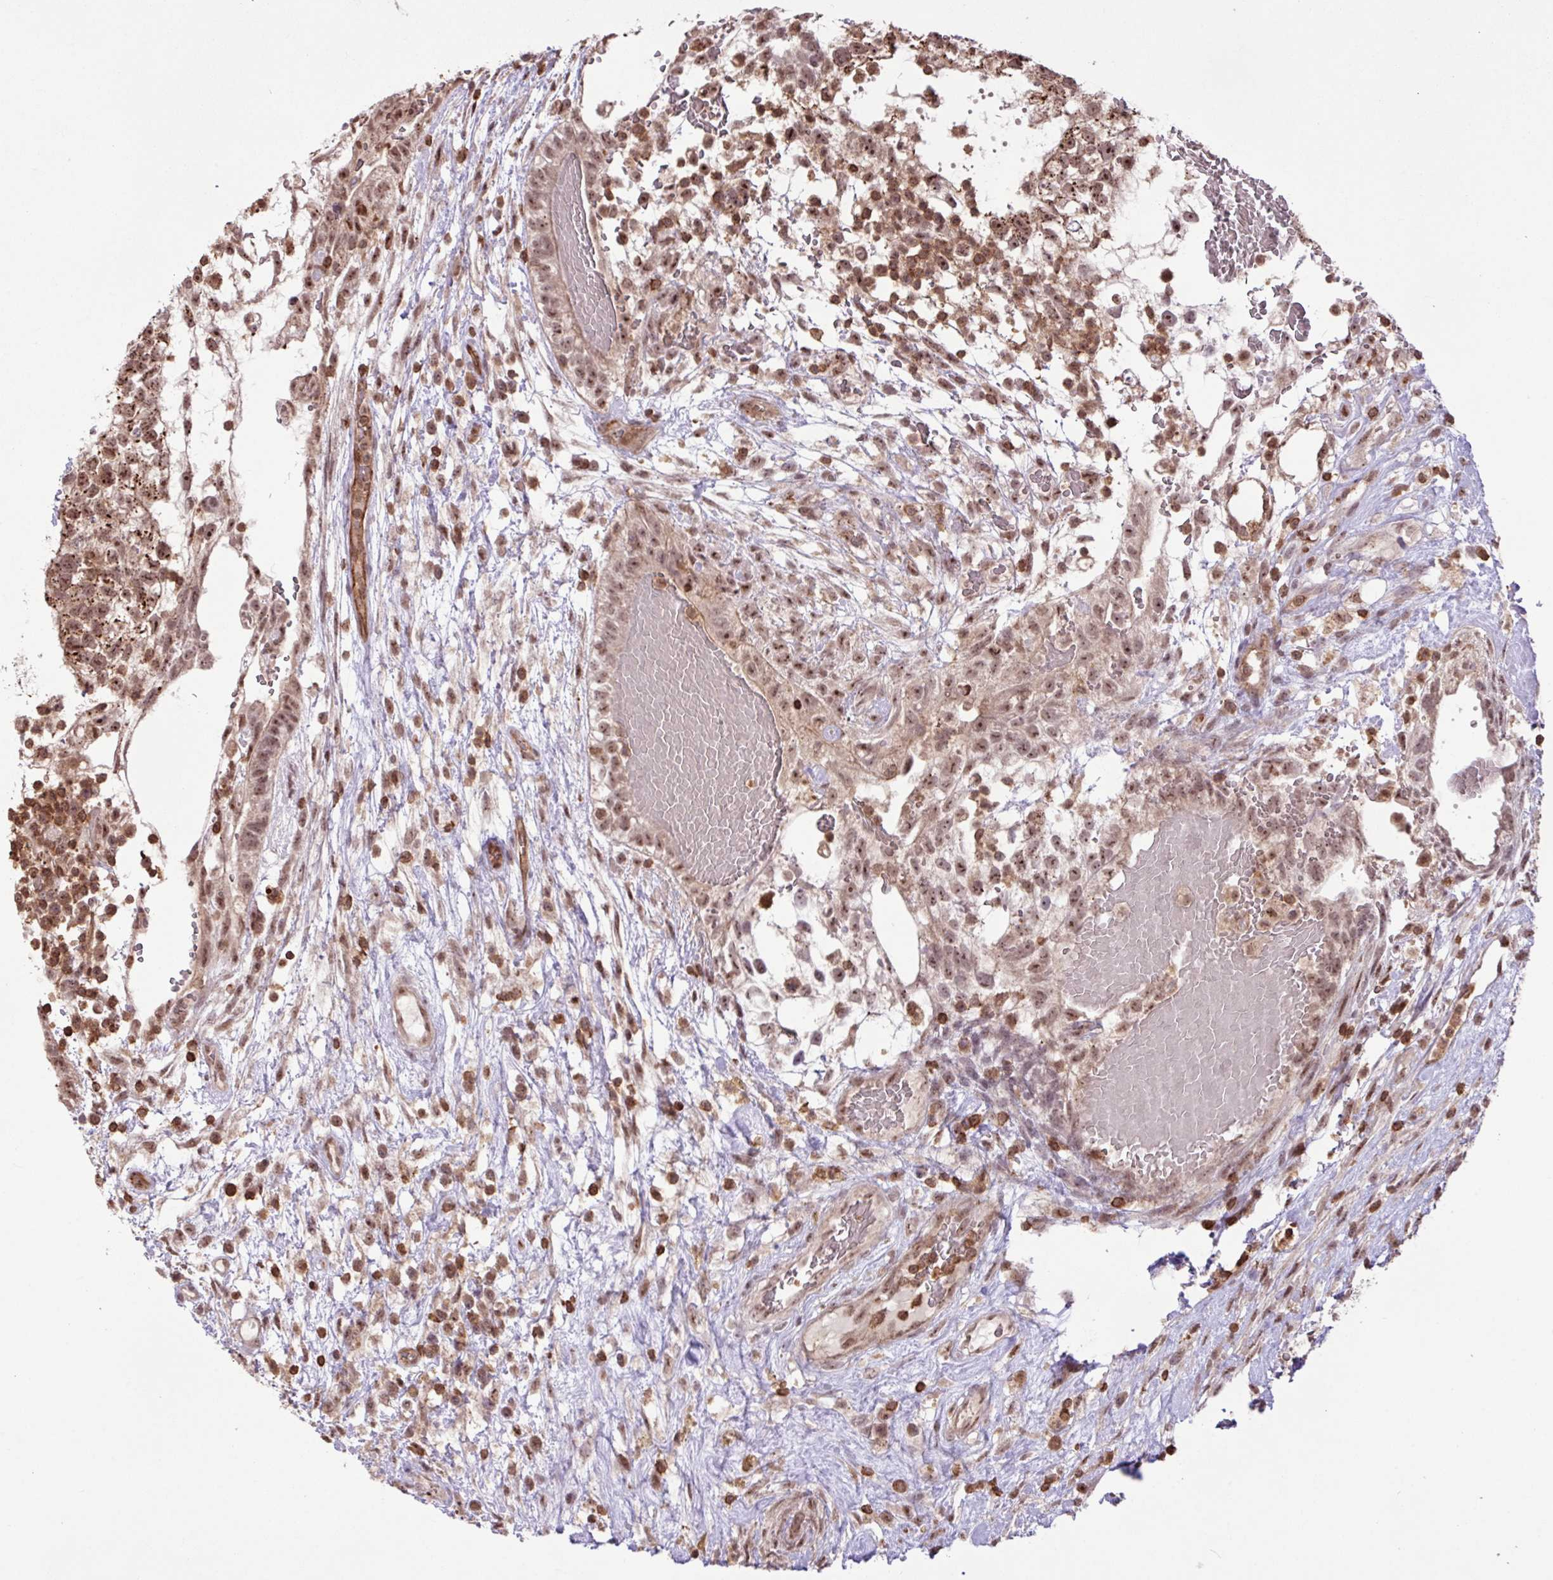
{"staining": {"intensity": "moderate", "quantity": ">75%", "location": "nuclear"}, "tissue": "testis cancer", "cell_type": "Tumor cells", "image_type": "cancer", "snomed": [{"axis": "morphology", "description": "Normal tissue, NOS"}, {"axis": "morphology", "description": "Carcinoma, Embryonal, NOS"}, {"axis": "topography", "description": "Testis"}], "caption": "An immunohistochemistry (IHC) image of neoplastic tissue is shown. Protein staining in brown highlights moderate nuclear positivity in embryonal carcinoma (testis) within tumor cells. (Stains: DAB in brown, nuclei in blue, Microscopy: brightfield microscopy at high magnification).", "gene": "GON7", "patient": {"sex": "male", "age": 32}}